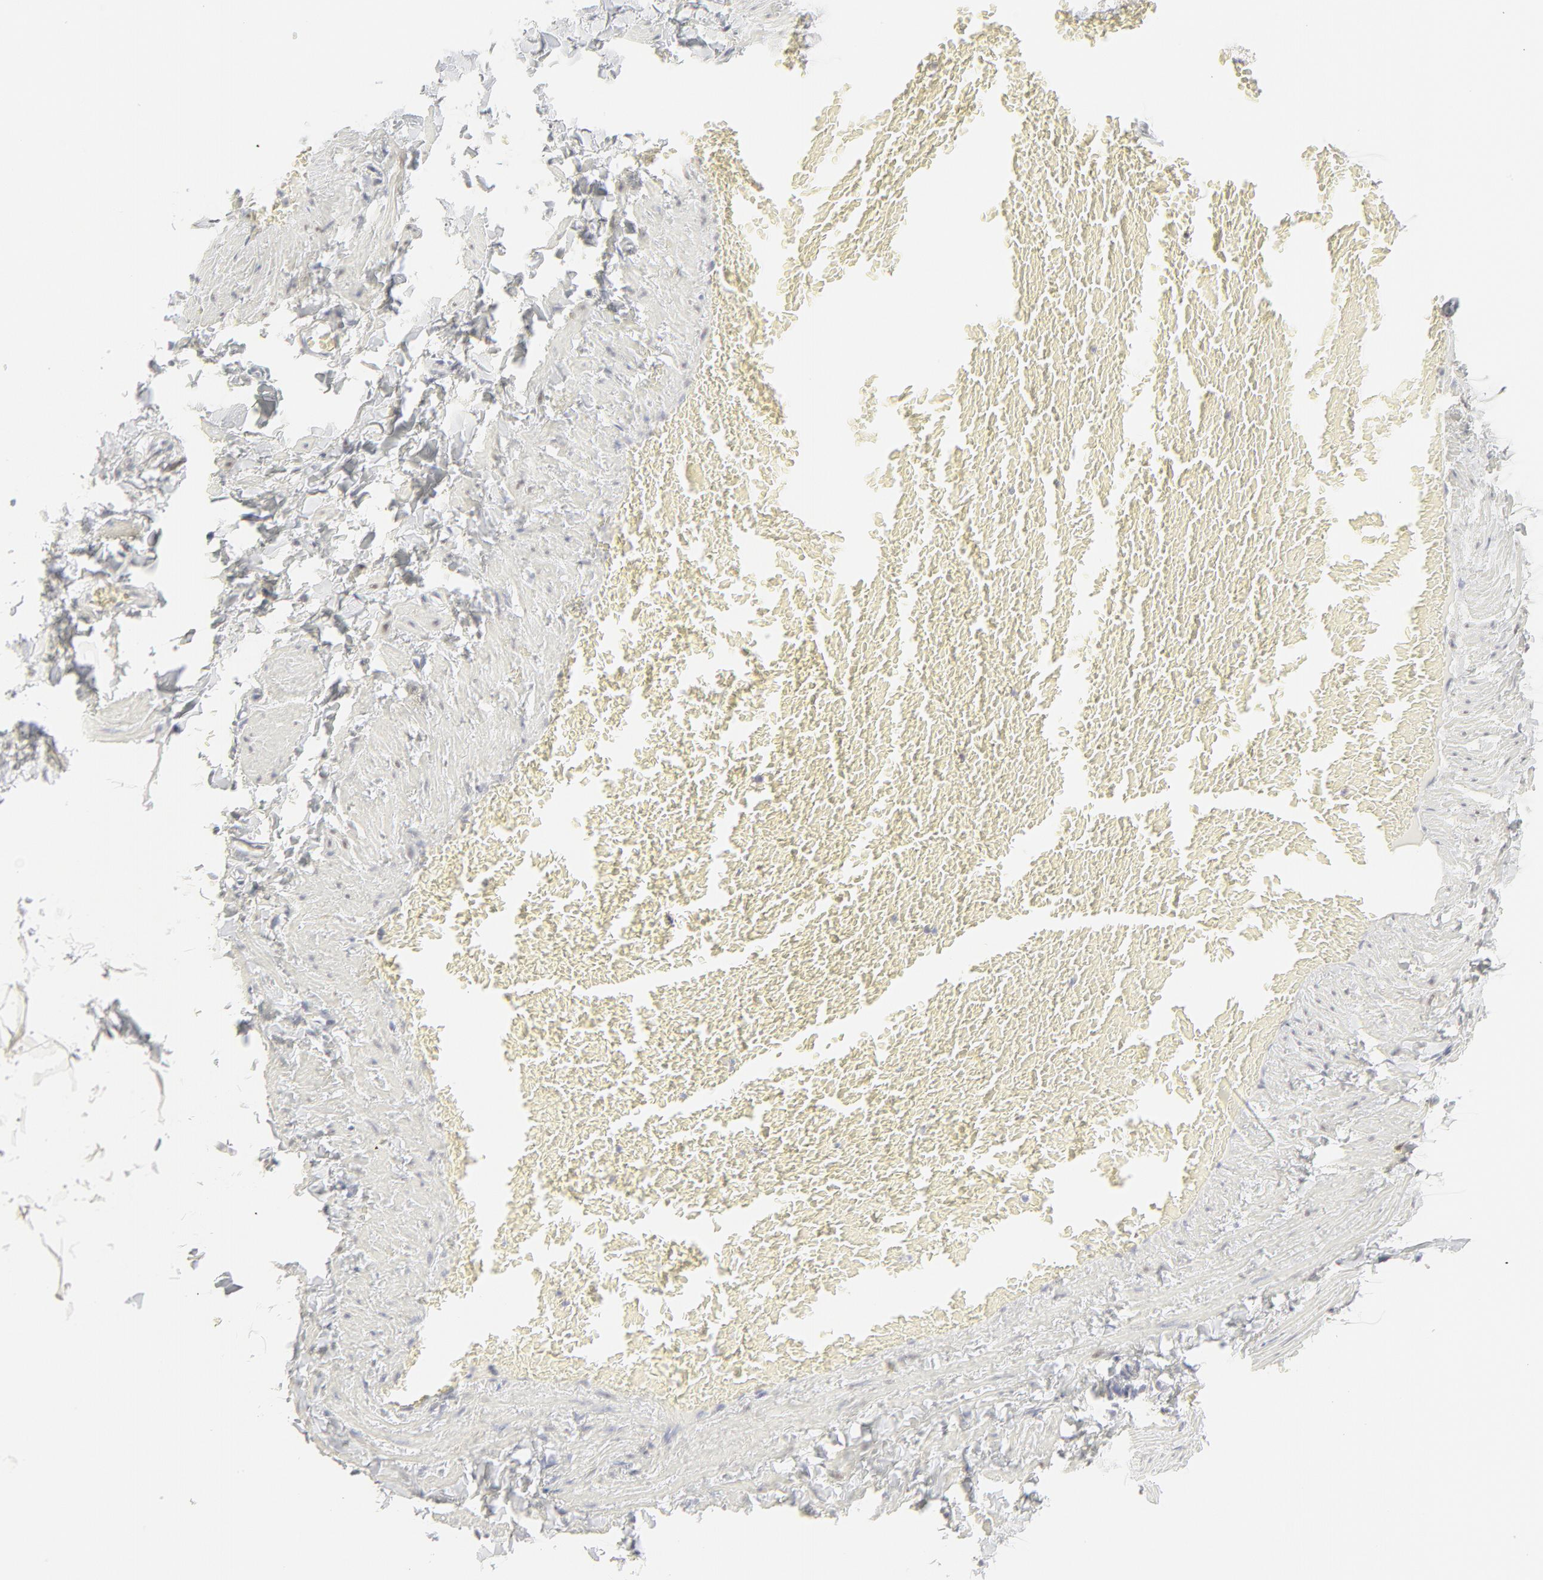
{"staining": {"intensity": "negative", "quantity": "none", "location": "none"}, "tissue": "adipose tissue", "cell_type": "Adipocytes", "image_type": "normal", "snomed": [{"axis": "morphology", "description": "Normal tissue, NOS"}, {"axis": "topography", "description": "Vascular tissue"}], "caption": "Immunohistochemistry image of unremarkable adipose tissue: adipose tissue stained with DAB demonstrates no significant protein expression in adipocytes.", "gene": "PRKCB", "patient": {"sex": "male", "age": 41}}